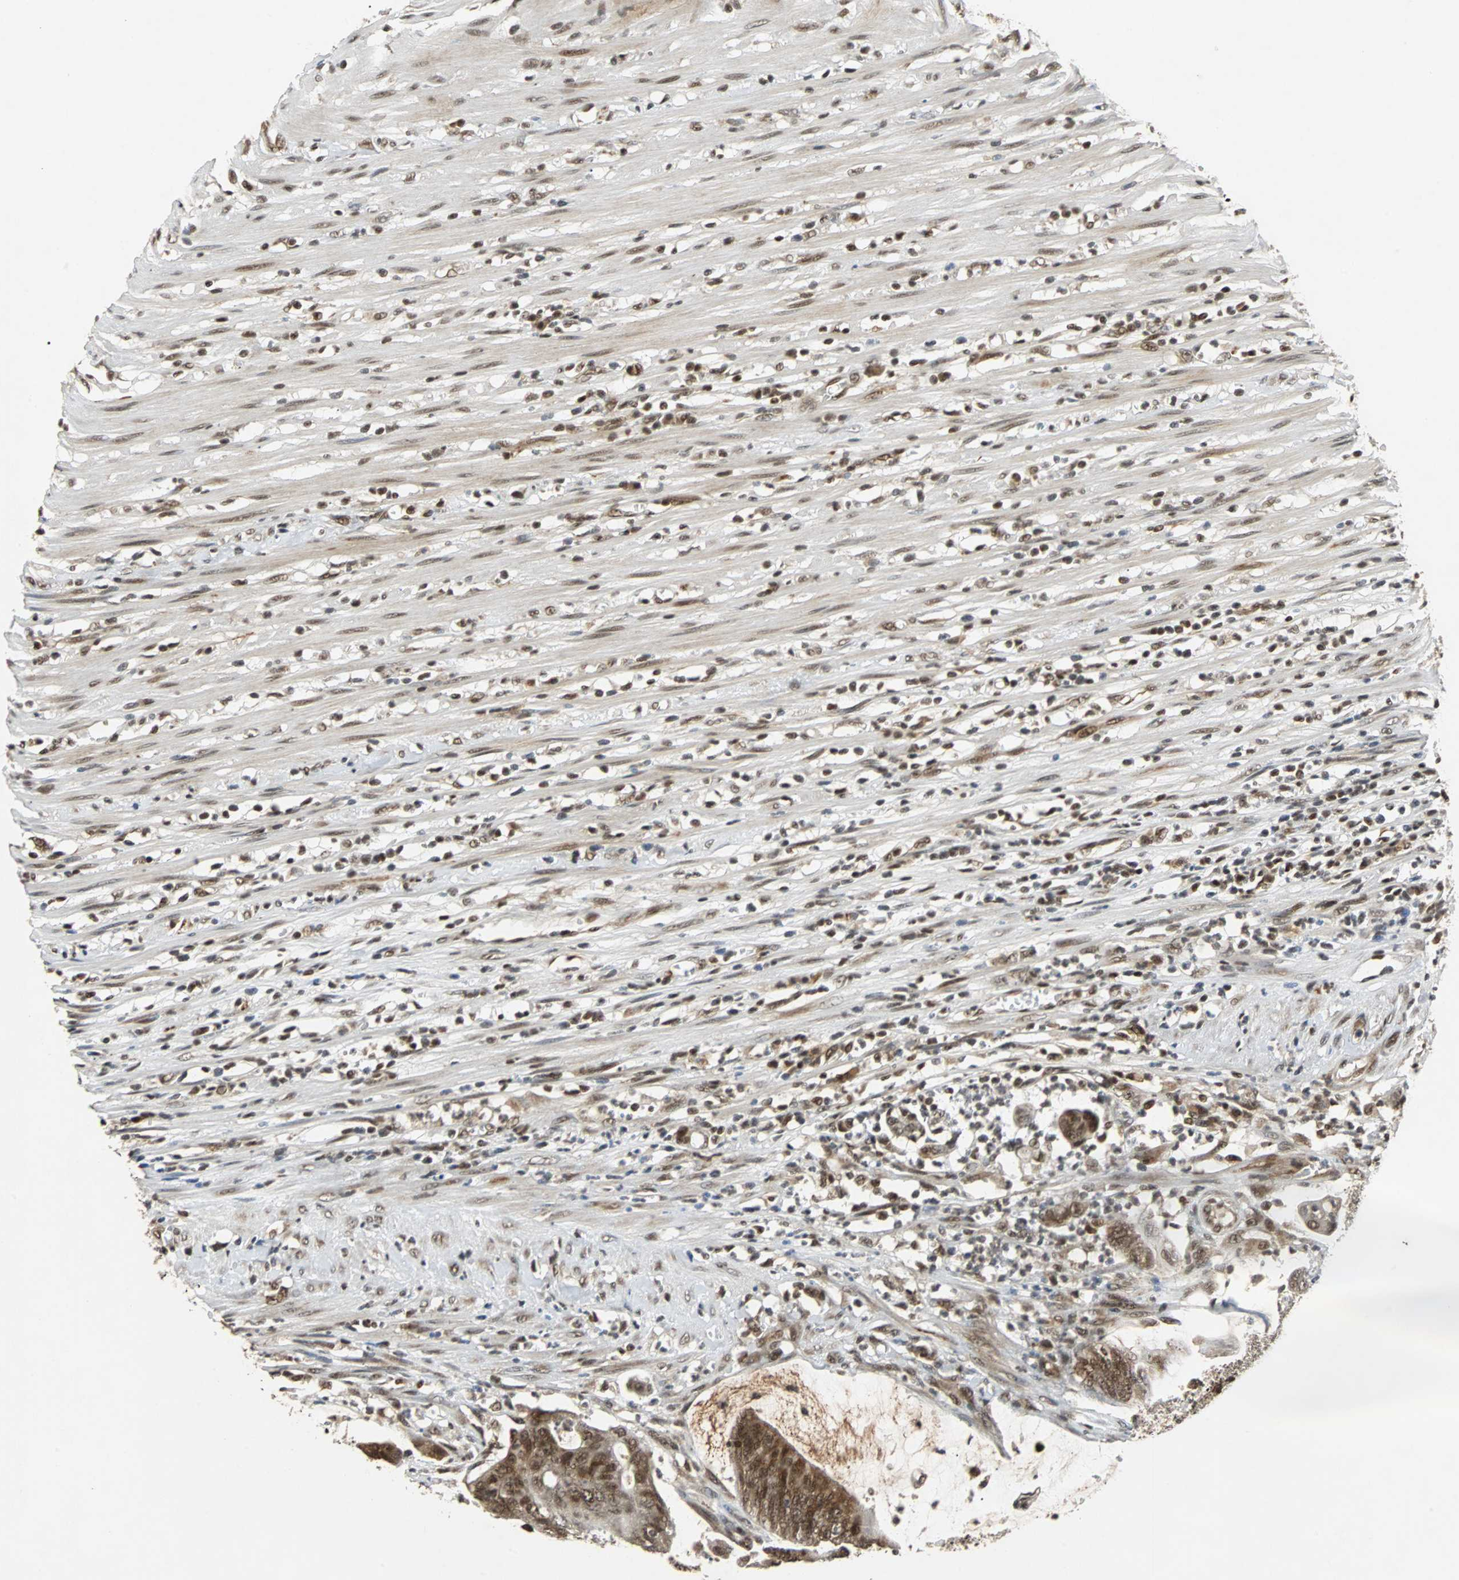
{"staining": {"intensity": "strong", "quantity": ">75%", "location": "cytoplasmic/membranous,nuclear"}, "tissue": "colorectal cancer", "cell_type": "Tumor cells", "image_type": "cancer", "snomed": [{"axis": "morphology", "description": "Adenocarcinoma, NOS"}, {"axis": "topography", "description": "Rectum"}], "caption": "Tumor cells exhibit strong cytoplasmic/membranous and nuclear staining in approximately >75% of cells in colorectal adenocarcinoma.", "gene": "TAF5", "patient": {"sex": "female", "age": 66}}